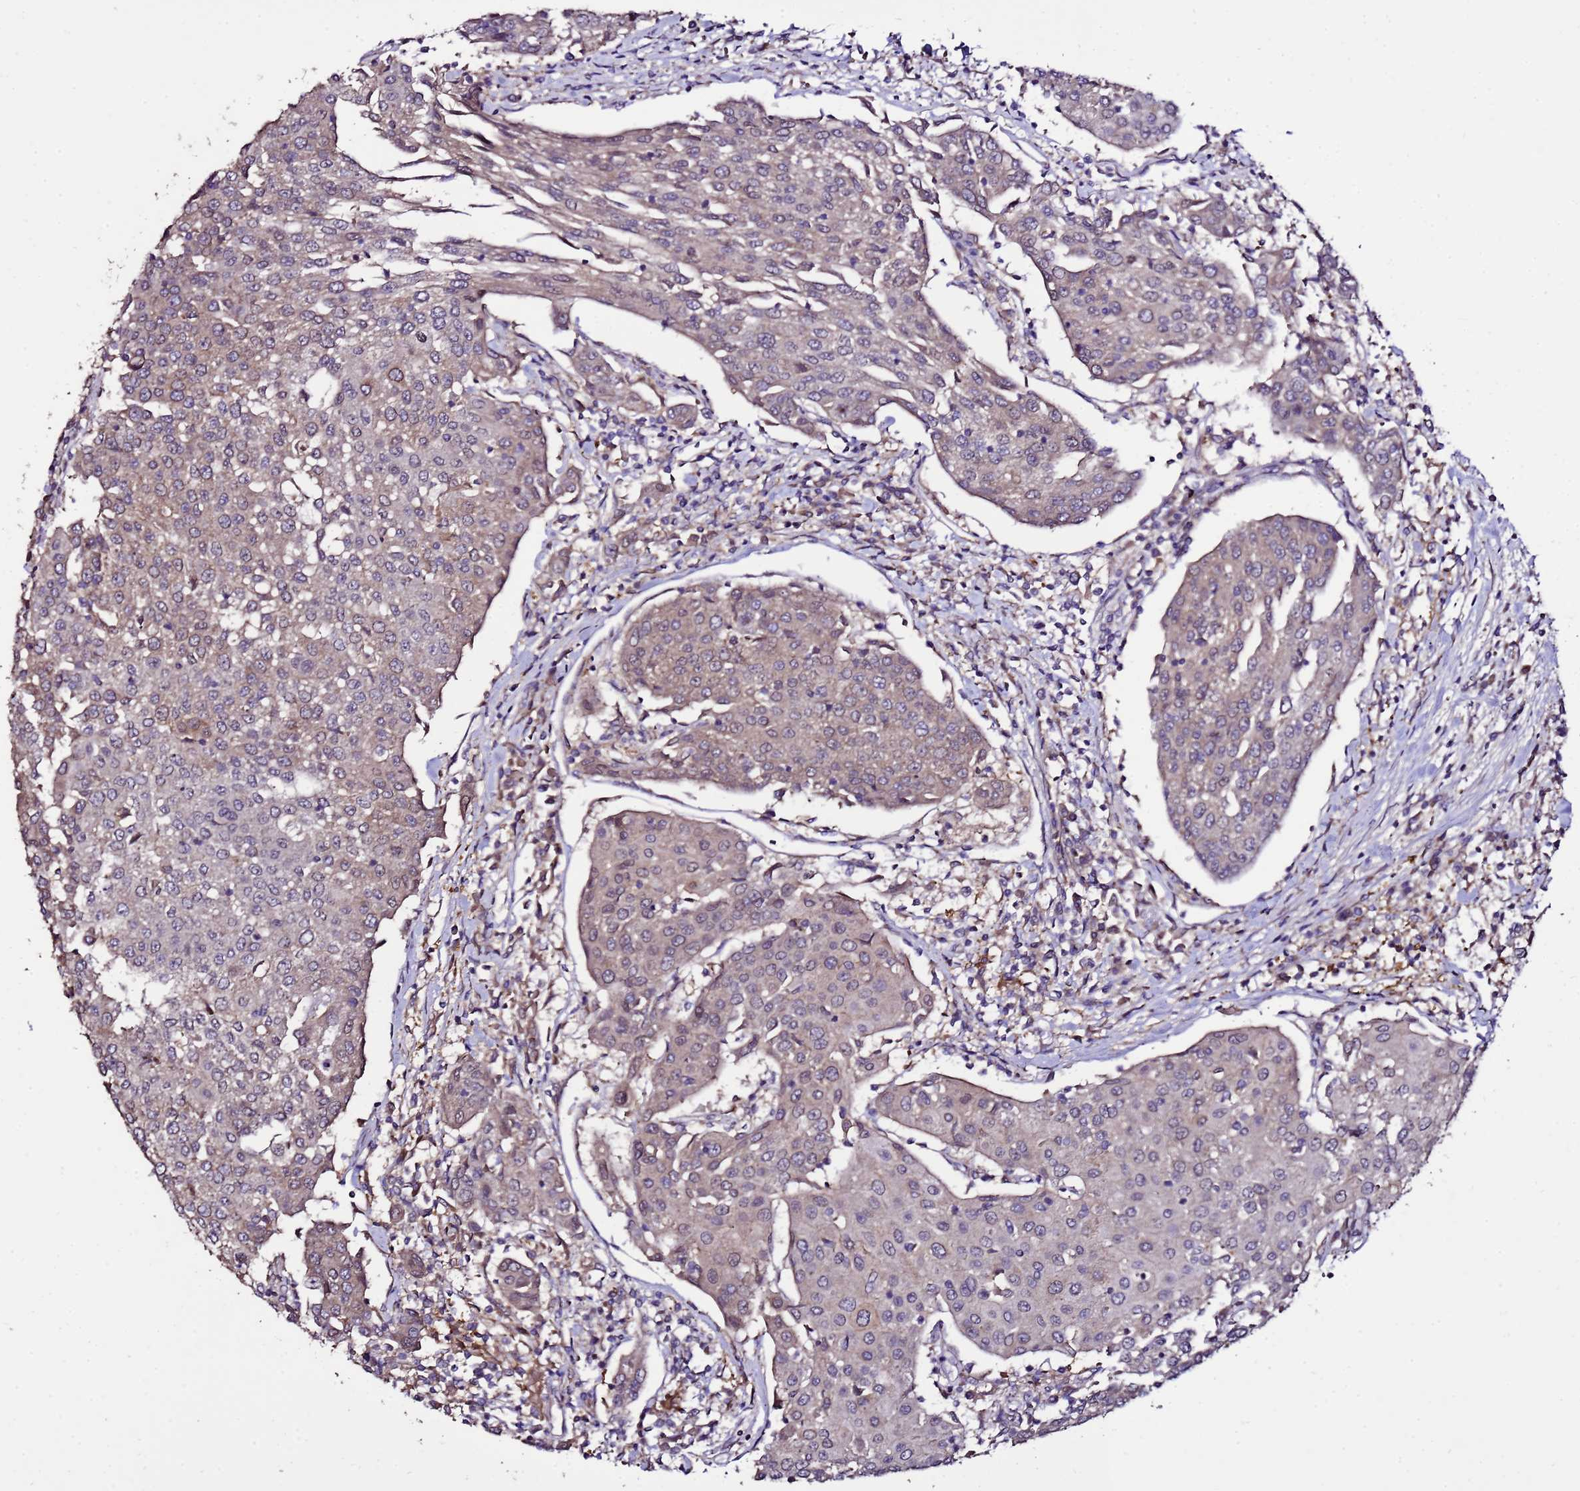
{"staining": {"intensity": "weak", "quantity": "25%-75%", "location": "cytoplasmic/membranous"}, "tissue": "urothelial cancer", "cell_type": "Tumor cells", "image_type": "cancer", "snomed": [{"axis": "morphology", "description": "Urothelial carcinoma, High grade"}, {"axis": "topography", "description": "Urinary bladder"}], "caption": "IHC of high-grade urothelial carcinoma reveals low levels of weak cytoplasmic/membranous expression in about 25%-75% of tumor cells.", "gene": "ZNF329", "patient": {"sex": "female", "age": 85}}